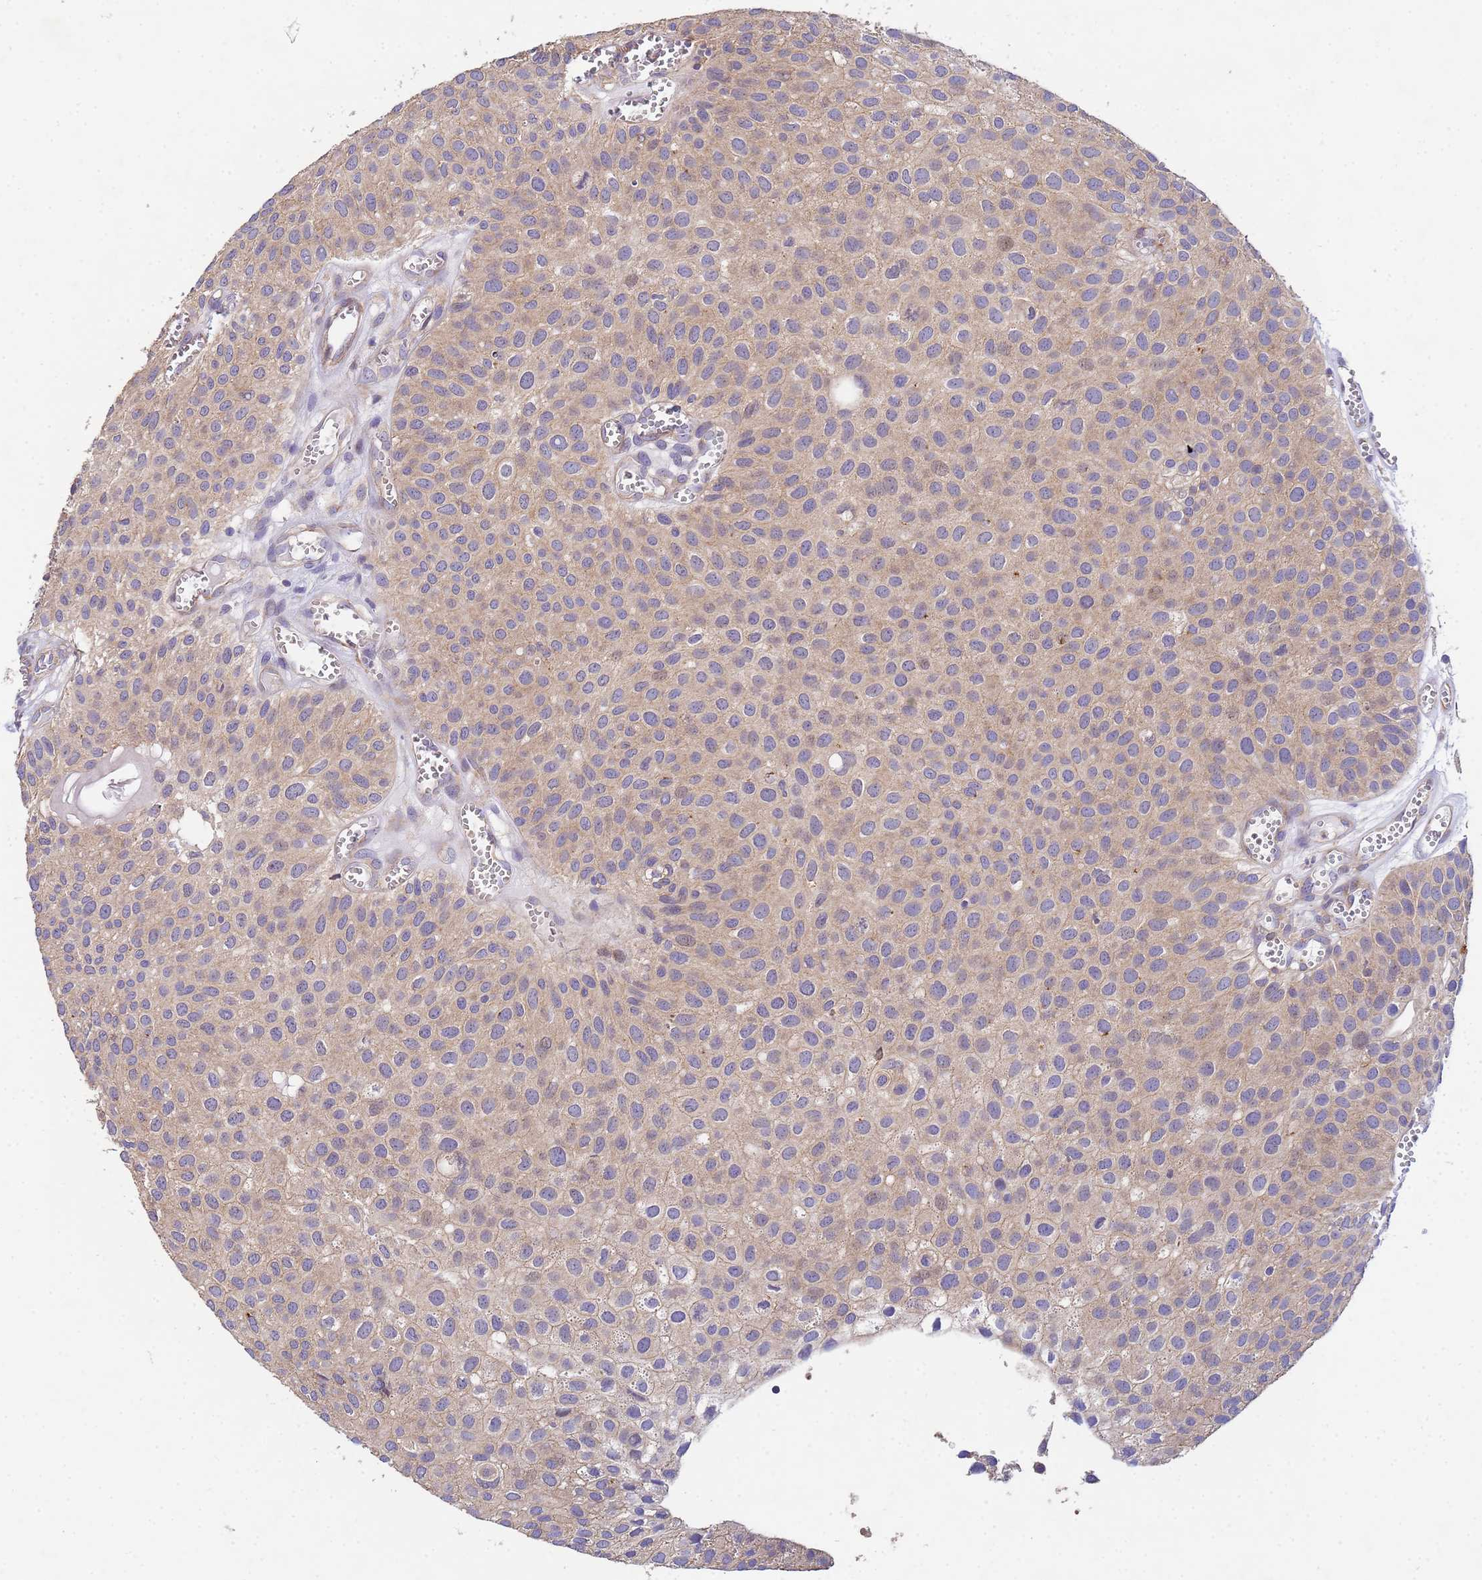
{"staining": {"intensity": "weak", "quantity": ">75%", "location": "cytoplasmic/membranous"}, "tissue": "urothelial cancer", "cell_type": "Tumor cells", "image_type": "cancer", "snomed": [{"axis": "morphology", "description": "Urothelial carcinoma, Low grade"}, {"axis": "topography", "description": "Urinary bladder"}], "caption": "A high-resolution histopathology image shows IHC staining of urothelial cancer, which shows weak cytoplasmic/membranous positivity in approximately >75% of tumor cells.", "gene": "CDC34", "patient": {"sex": "male", "age": 88}}